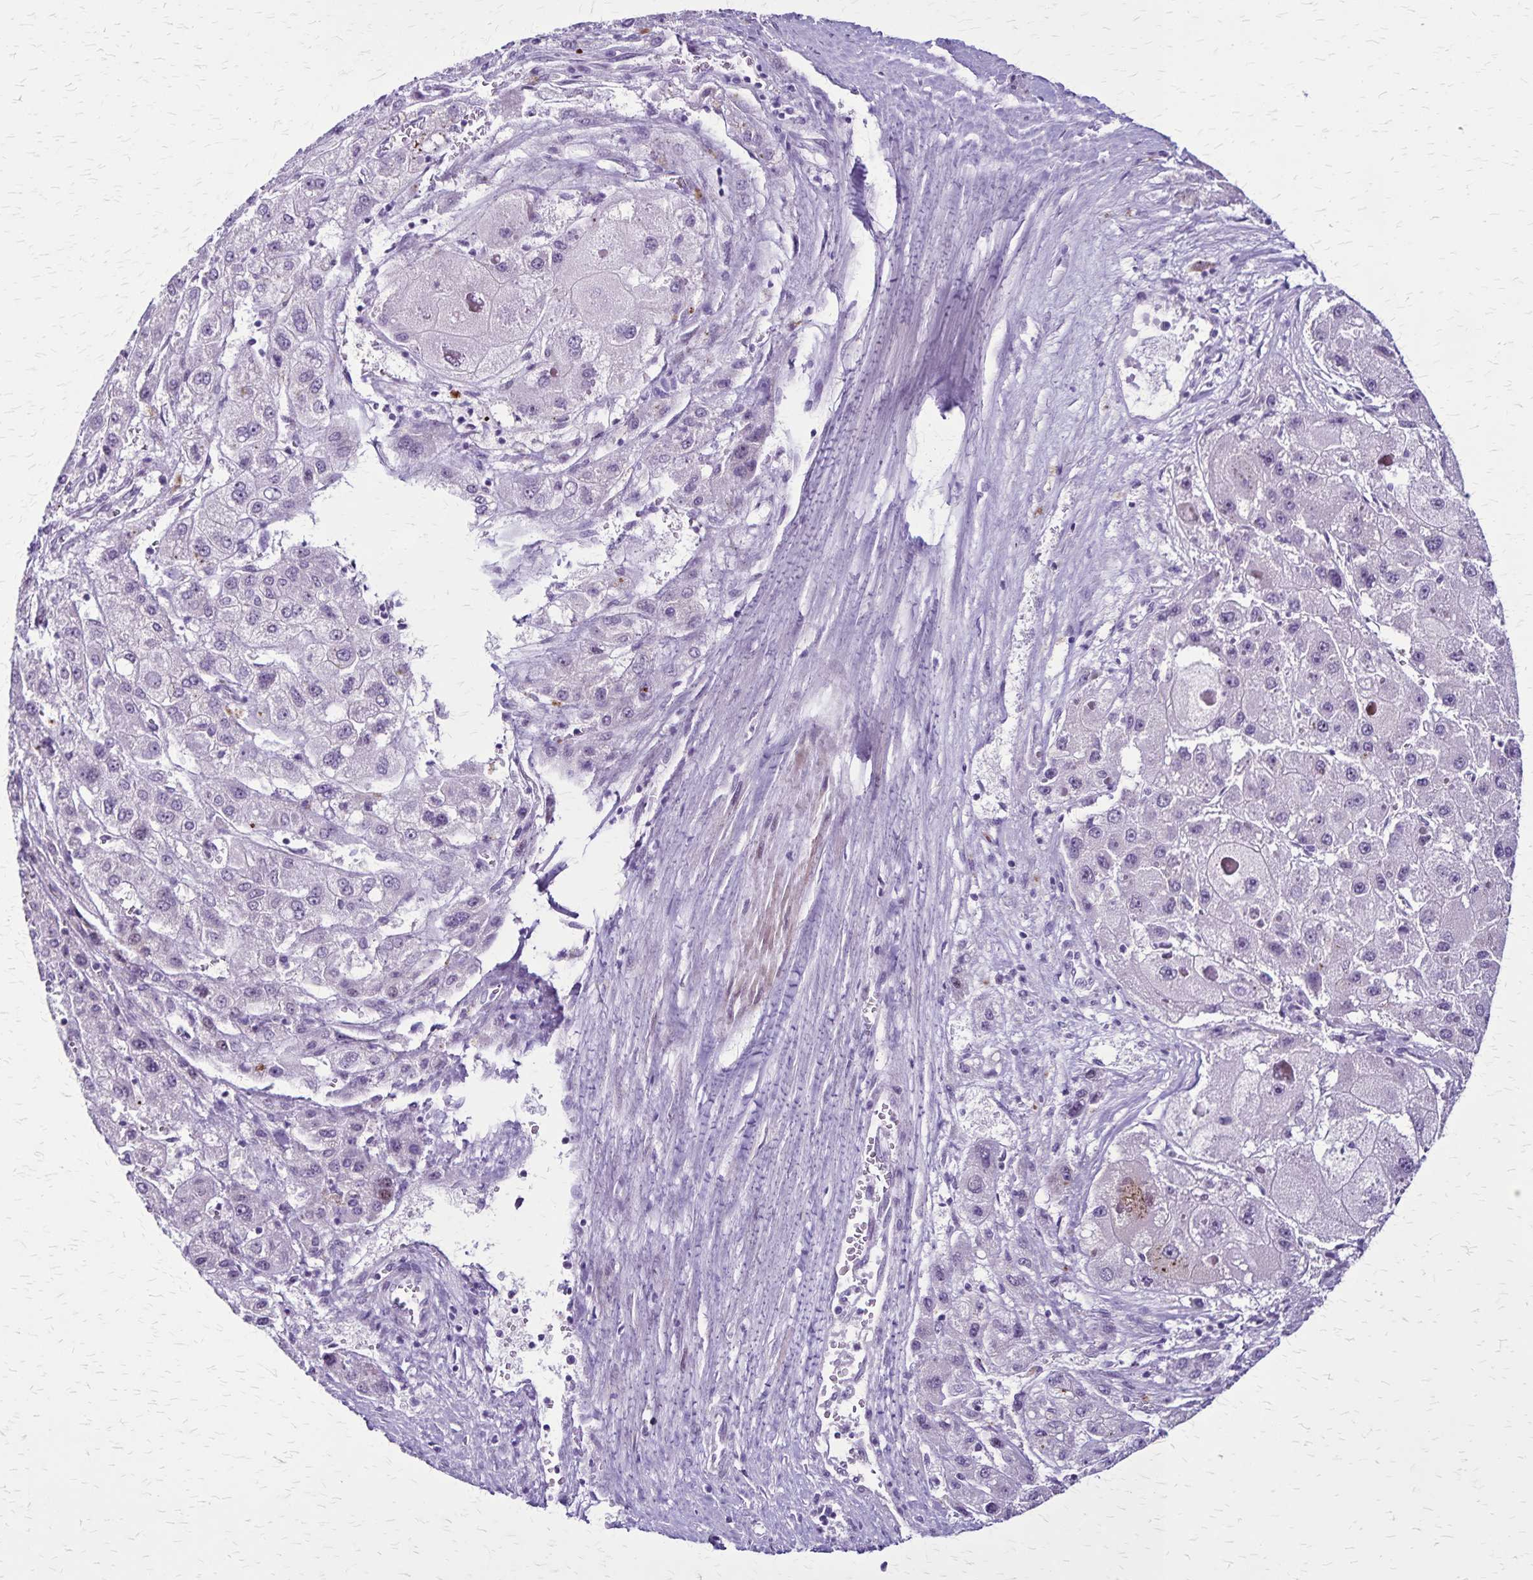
{"staining": {"intensity": "negative", "quantity": "none", "location": "none"}, "tissue": "liver cancer", "cell_type": "Tumor cells", "image_type": "cancer", "snomed": [{"axis": "morphology", "description": "Carcinoma, Hepatocellular, NOS"}, {"axis": "topography", "description": "Liver"}], "caption": "Immunohistochemistry of liver hepatocellular carcinoma displays no staining in tumor cells. (DAB (3,3'-diaminobenzidine) immunohistochemistry (IHC) visualized using brightfield microscopy, high magnification).", "gene": "OR51B5", "patient": {"sex": "female", "age": 73}}